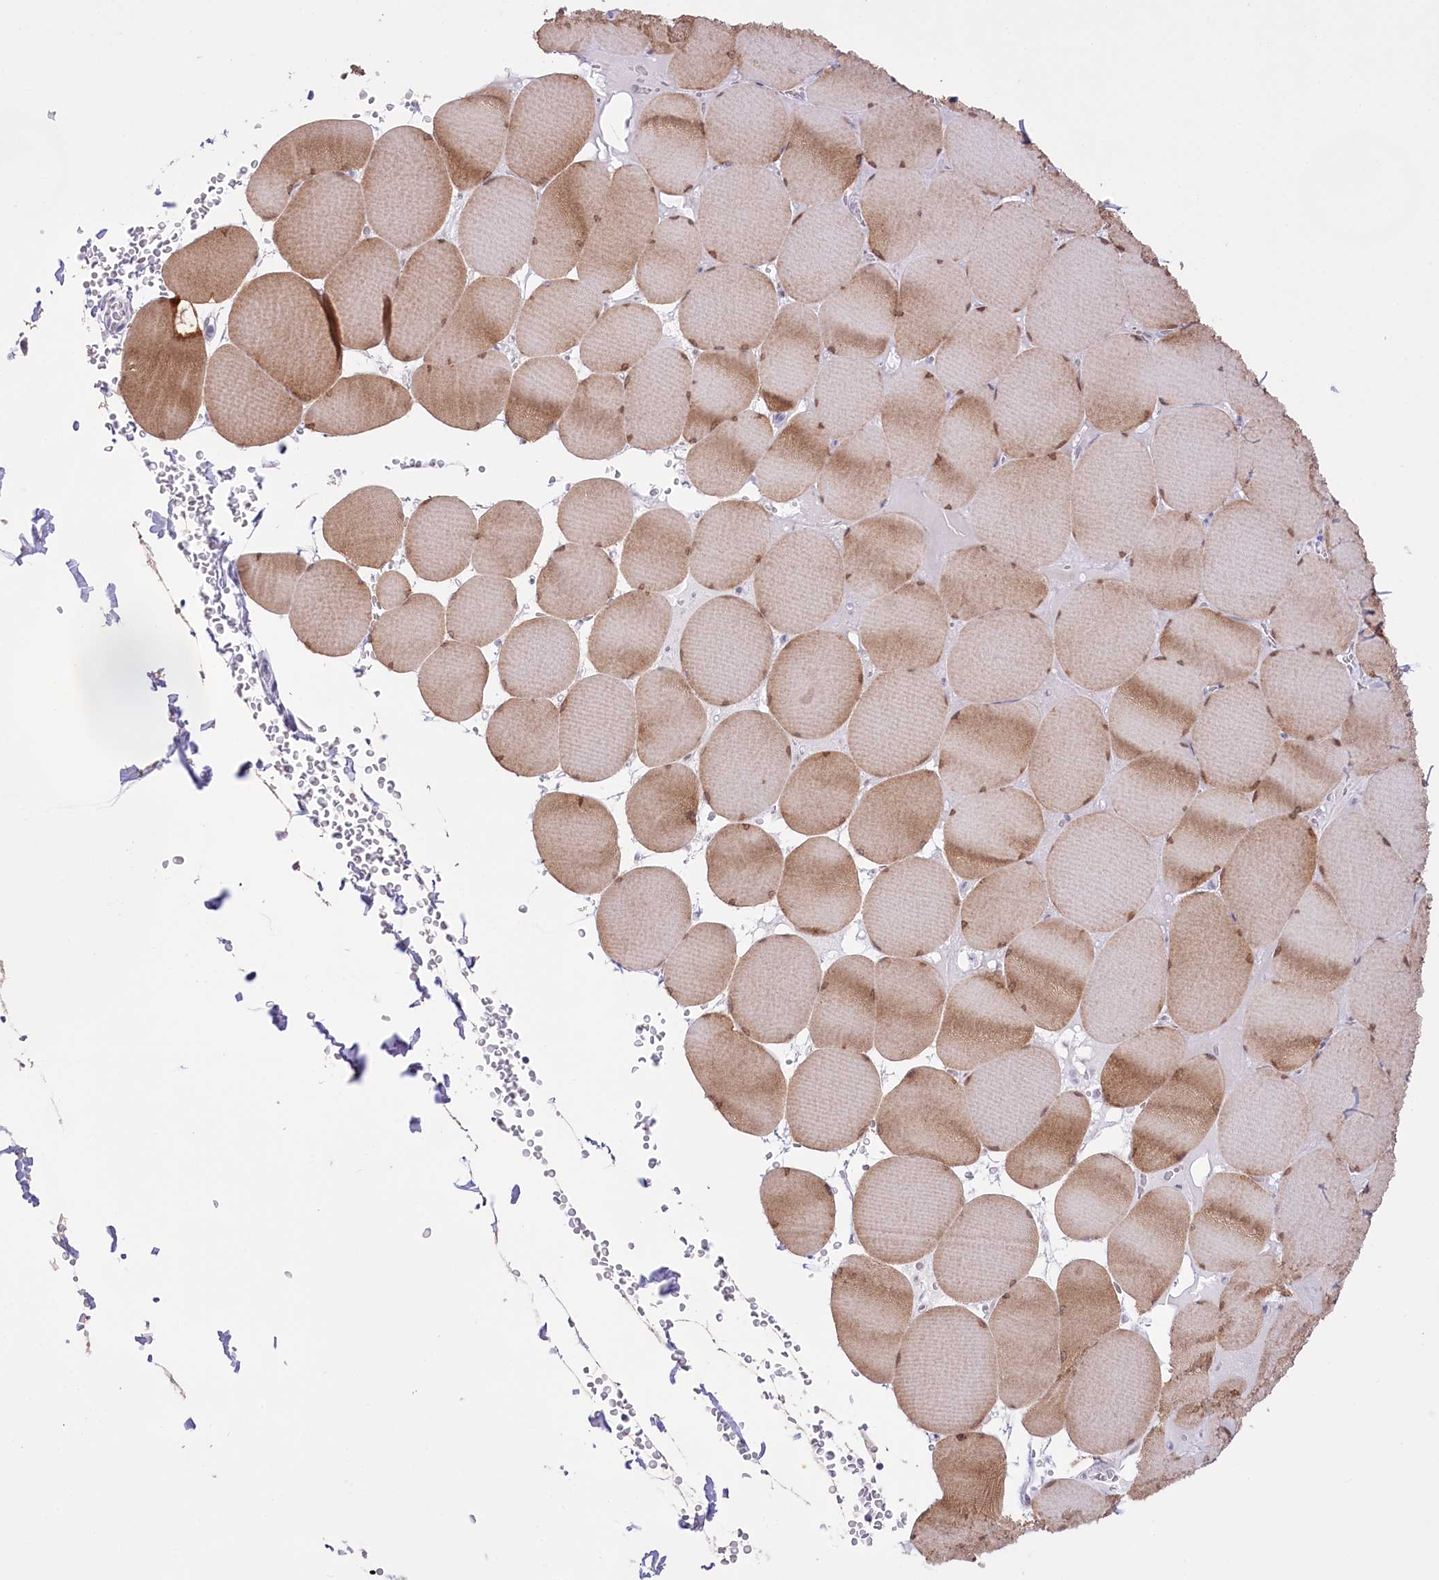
{"staining": {"intensity": "moderate", "quantity": "25%-75%", "location": "cytoplasmic/membranous"}, "tissue": "skeletal muscle", "cell_type": "Myocytes", "image_type": "normal", "snomed": [{"axis": "morphology", "description": "Normal tissue, NOS"}, {"axis": "topography", "description": "Skeletal muscle"}, {"axis": "topography", "description": "Head-Neck"}], "caption": "A high-resolution histopathology image shows immunohistochemistry staining of benign skeletal muscle, which reveals moderate cytoplasmic/membranous expression in about 25%-75% of myocytes.", "gene": "SLC39A10", "patient": {"sex": "male", "age": 66}}